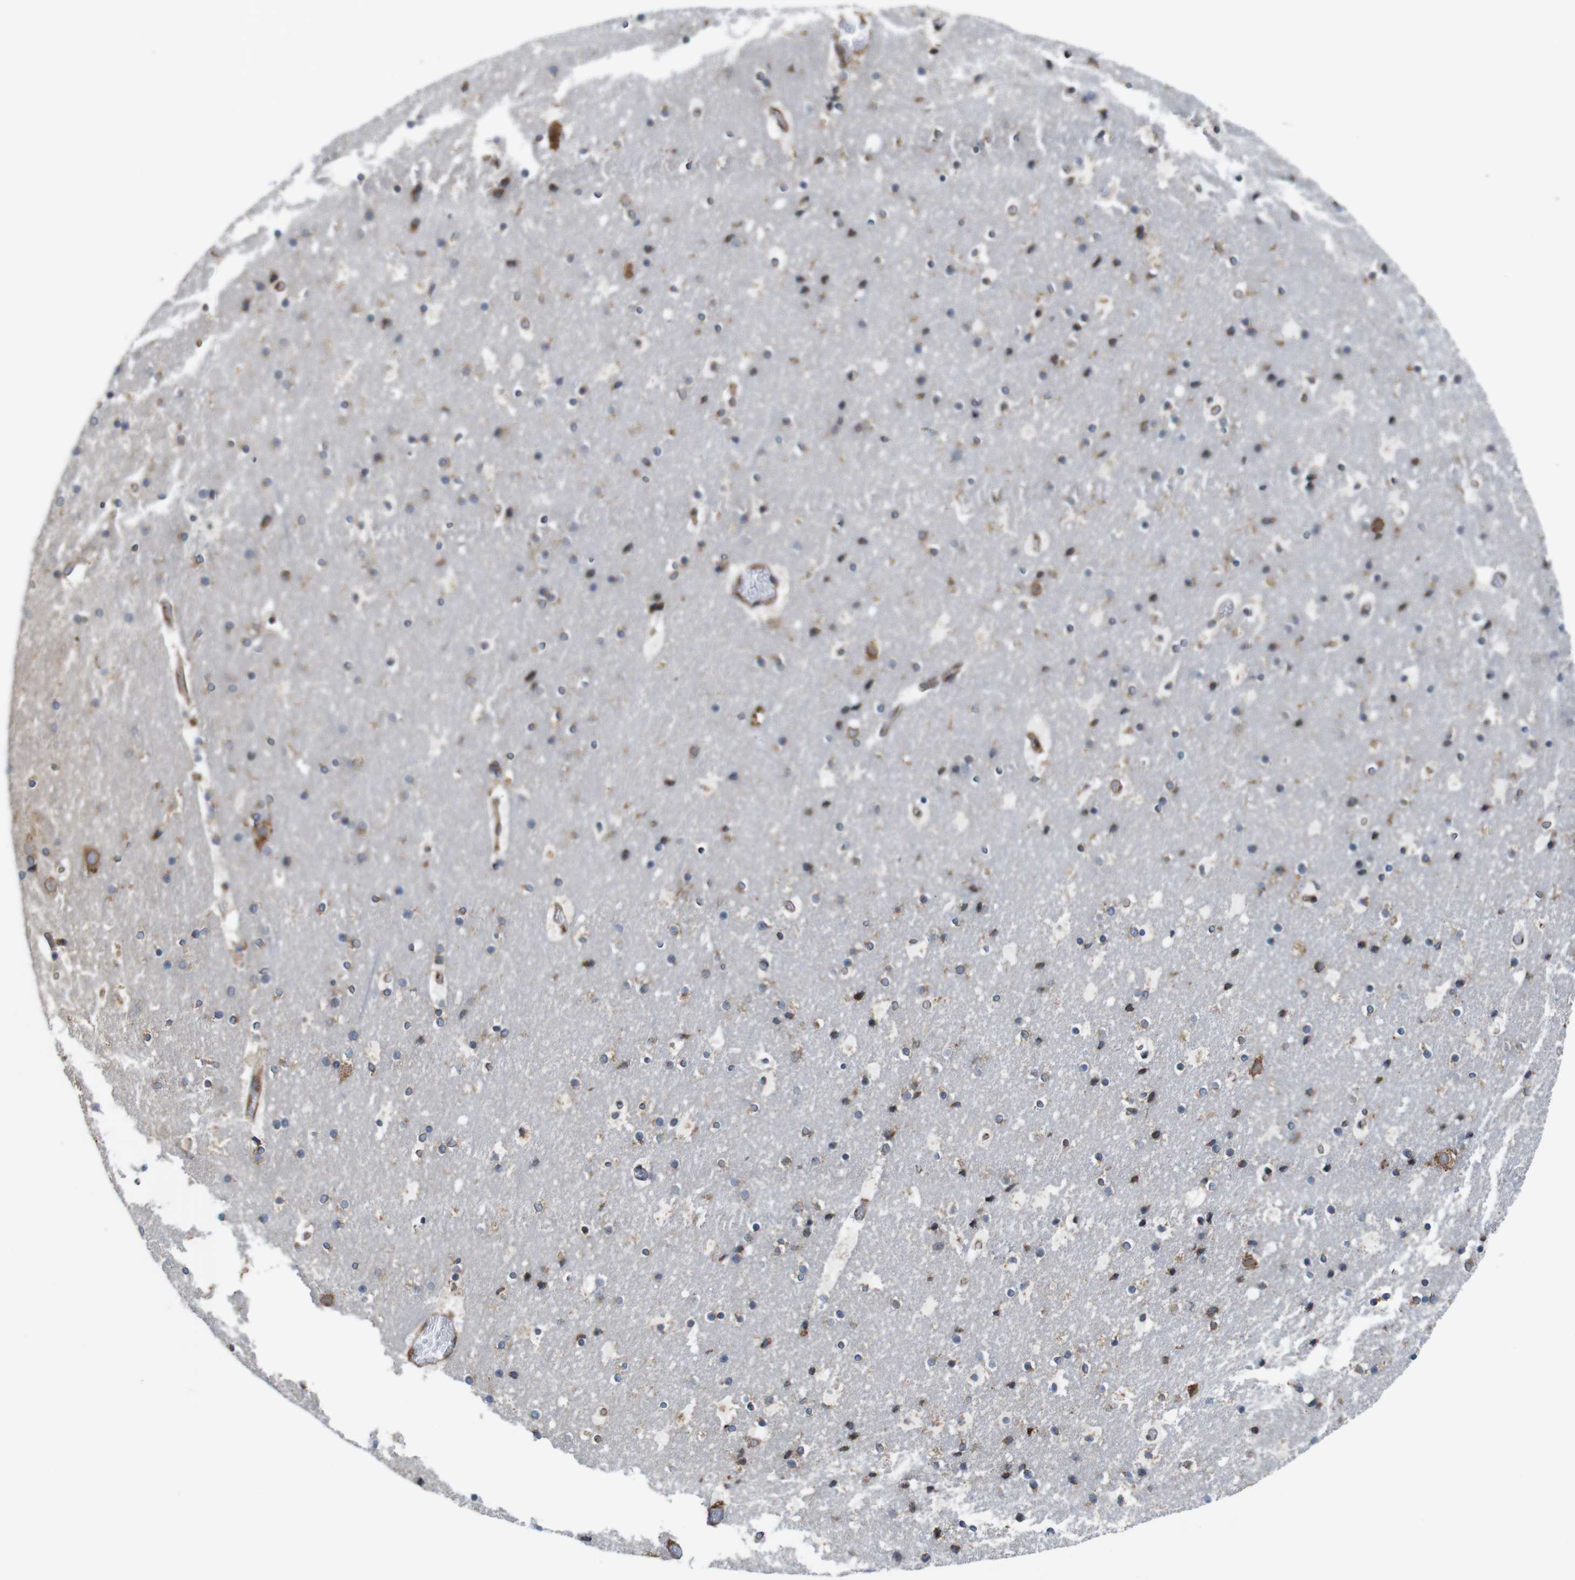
{"staining": {"intensity": "moderate", "quantity": ">75%", "location": "cytoplasmic/membranous"}, "tissue": "cerebral cortex", "cell_type": "Endothelial cells", "image_type": "normal", "snomed": [{"axis": "morphology", "description": "Normal tissue, NOS"}, {"axis": "topography", "description": "Cerebral cortex"}], "caption": "Protein expression by IHC demonstrates moderate cytoplasmic/membranous staining in approximately >75% of endothelial cells in benign cerebral cortex. (DAB (3,3'-diaminobenzidine) IHC with brightfield microscopy, high magnification).", "gene": "UGGT1", "patient": {"sex": "male", "age": 57}}